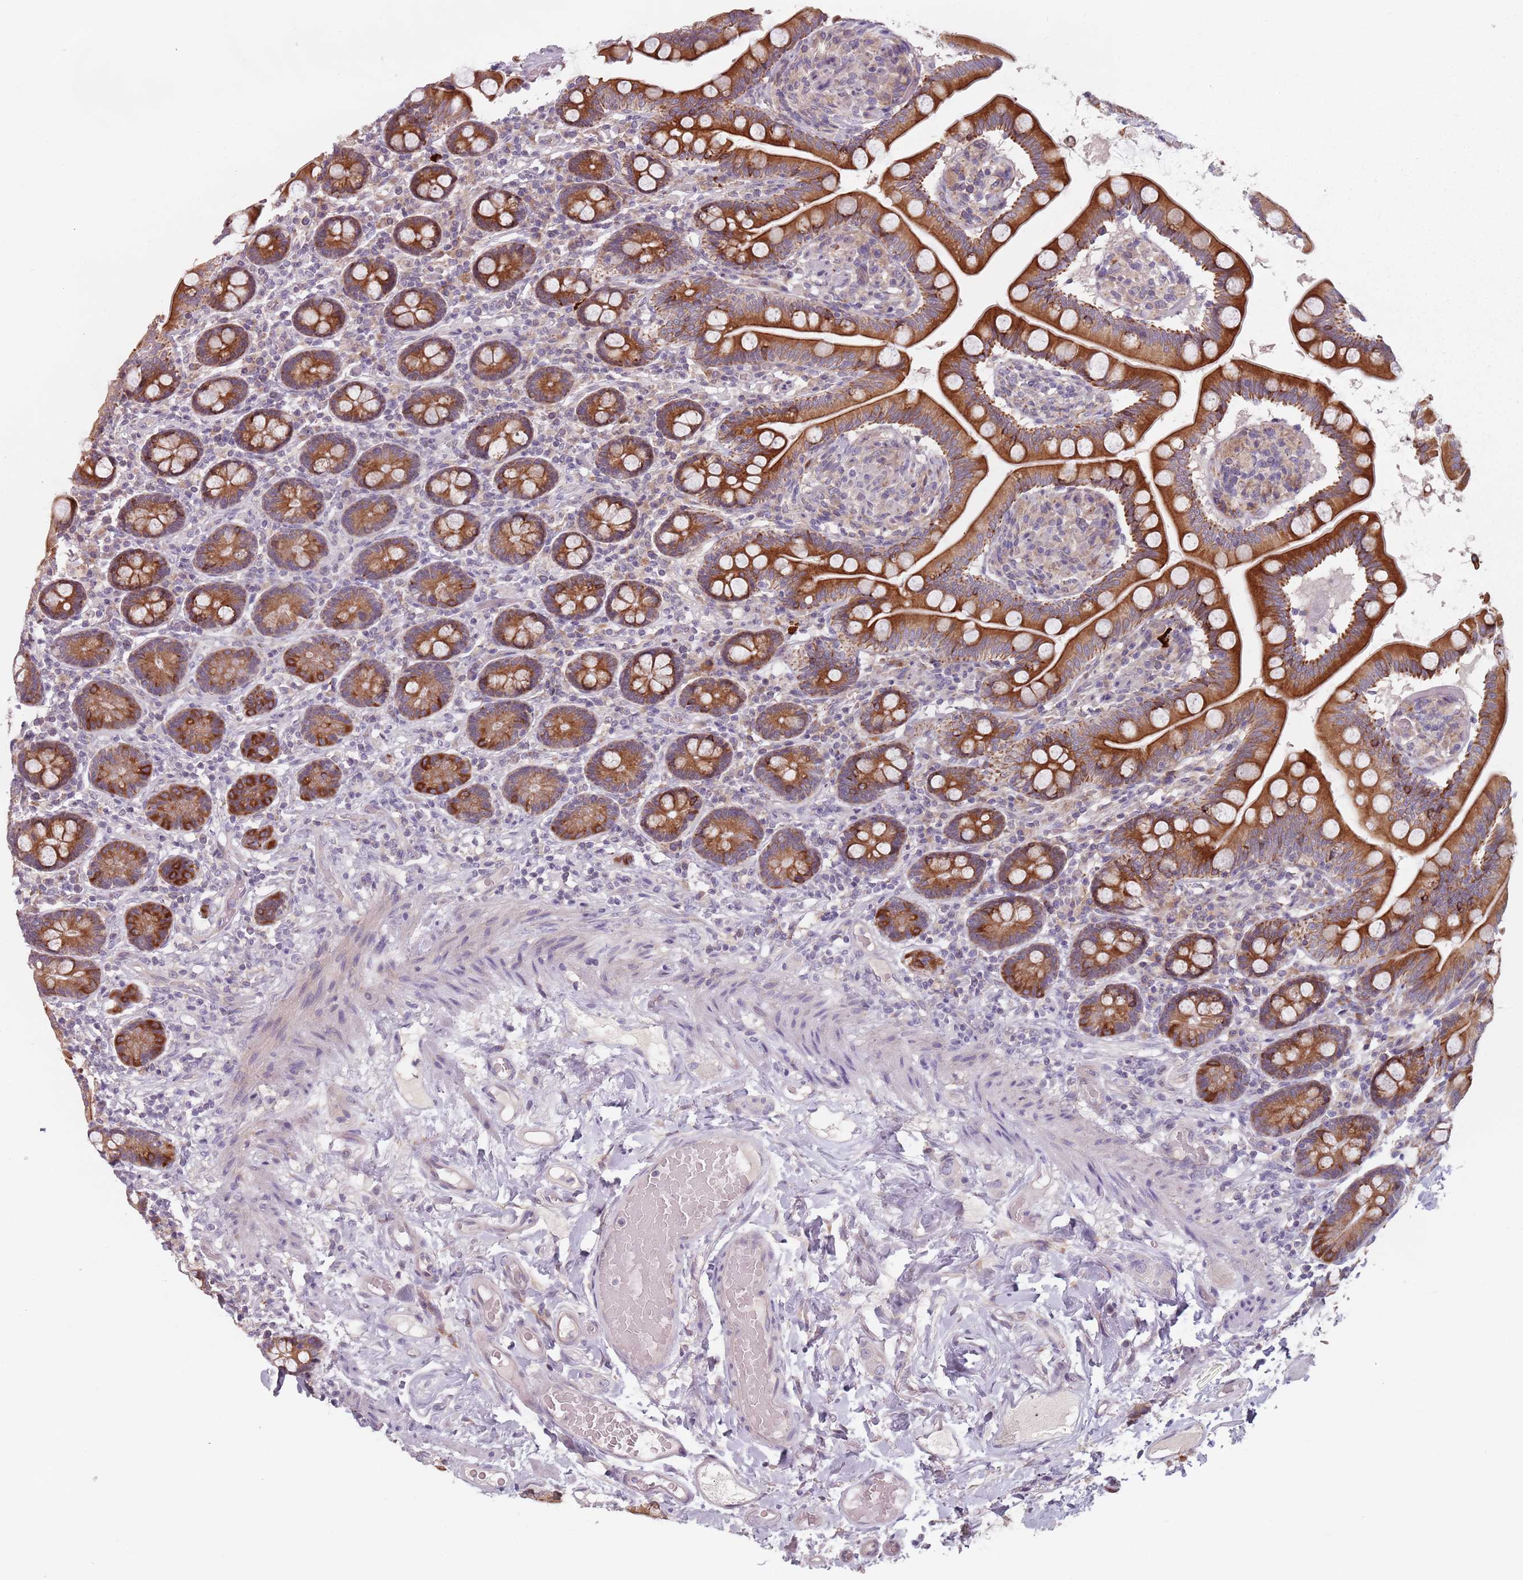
{"staining": {"intensity": "strong", "quantity": ">75%", "location": "cytoplasmic/membranous"}, "tissue": "small intestine", "cell_type": "Glandular cells", "image_type": "normal", "snomed": [{"axis": "morphology", "description": "Normal tissue, NOS"}, {"axis": "topography", "description": "Small intestine"}], "caption": "About >75% of glandular cells in normal human small intestine show strong cytoplasmic/membranous protein staining as visualized by brown immunohistochemical staining.", "gene": "ADAL", "patient": {"sex": "female", "age": 64}}